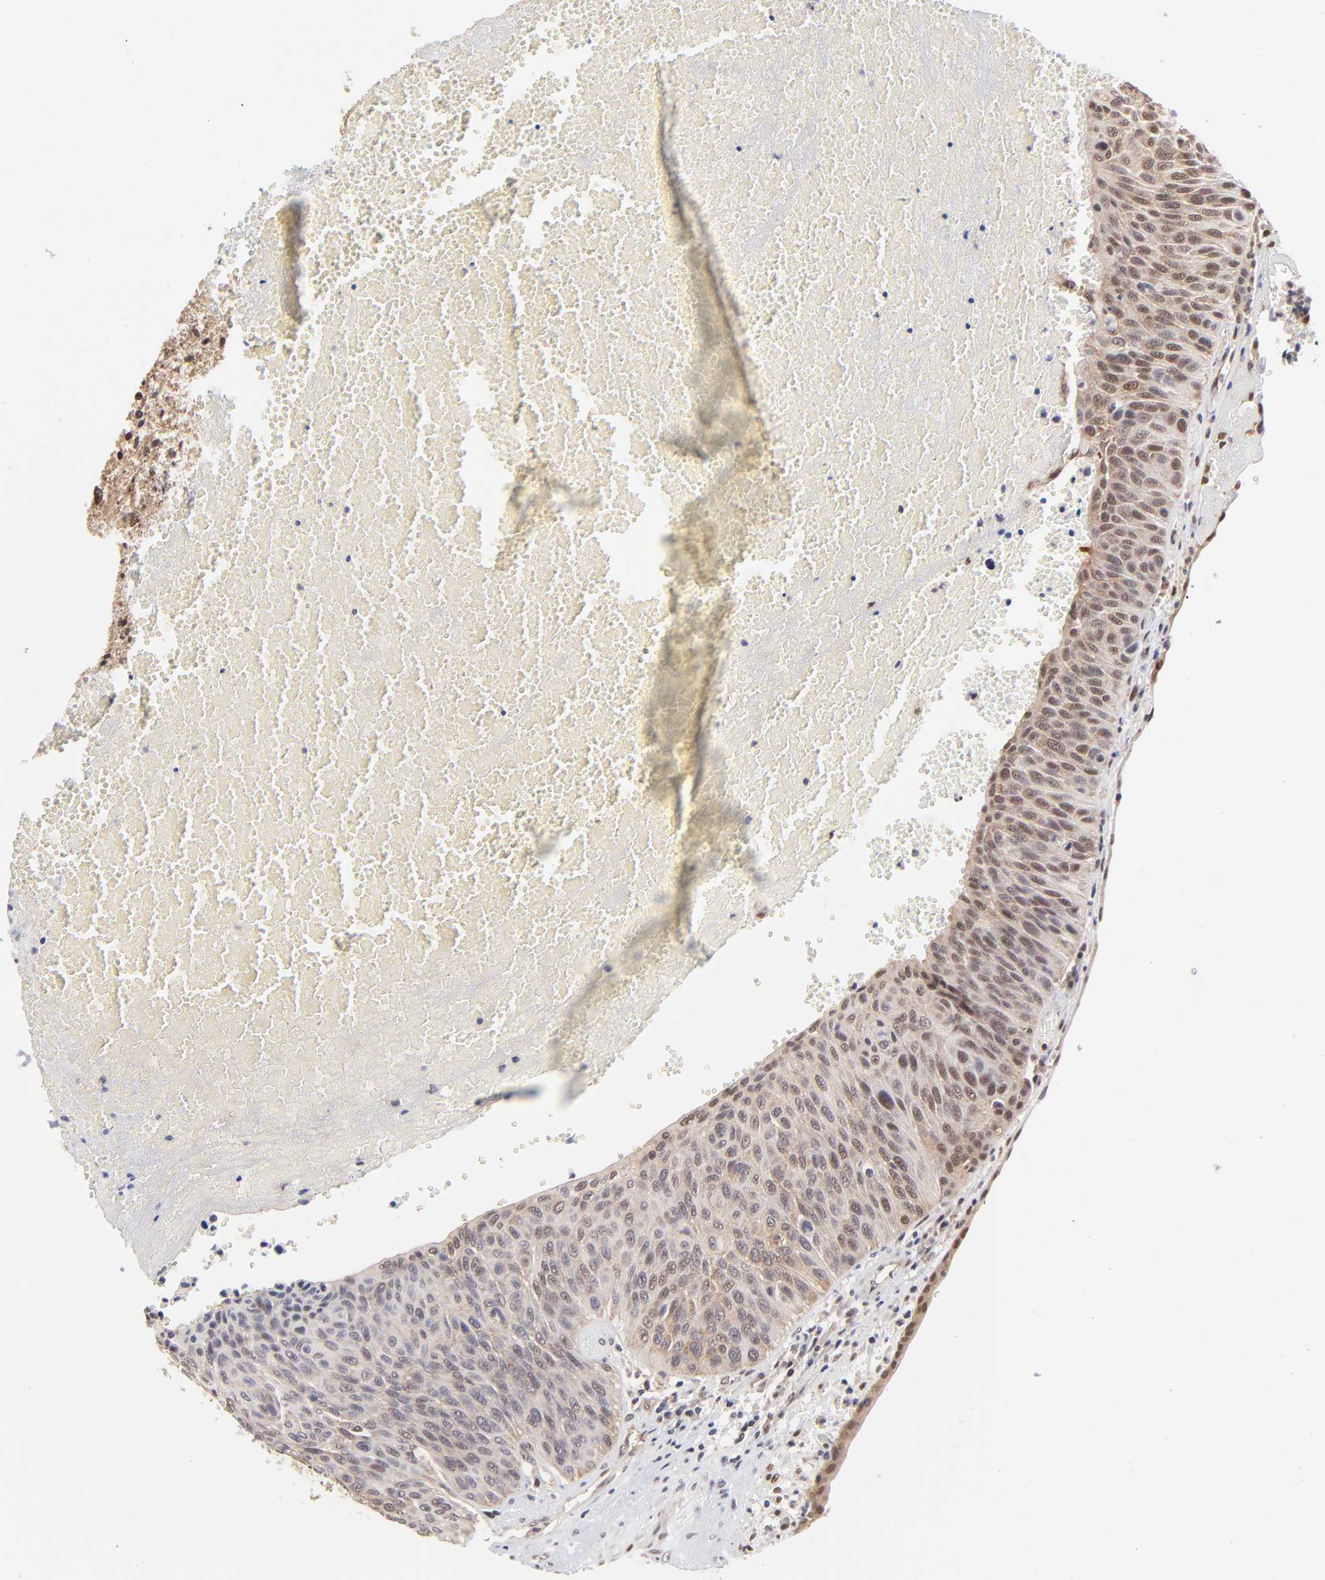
{"staining": {"intensity": "moderate", "quantity": "25%-75%", "location": "nuclear"}, "tissue": "urothelial cancer", "cell_type": "Tumor cells", "image_type": "cancer", "snomed": [{"axis": "morphology", "description": "Urothelial carcinoma, High grade"}, {"axis": "topography", "description": "Urinary bladder"}], "caption": "IHC (DAB (3,3'-diaminobenzidine)) staining of urothelial cancer reveals moderate nuclear protein staining in about 25%-75% of tumor cells.", "gene": "PSMC4", "patient": {"sex": "male", "age": 66}}